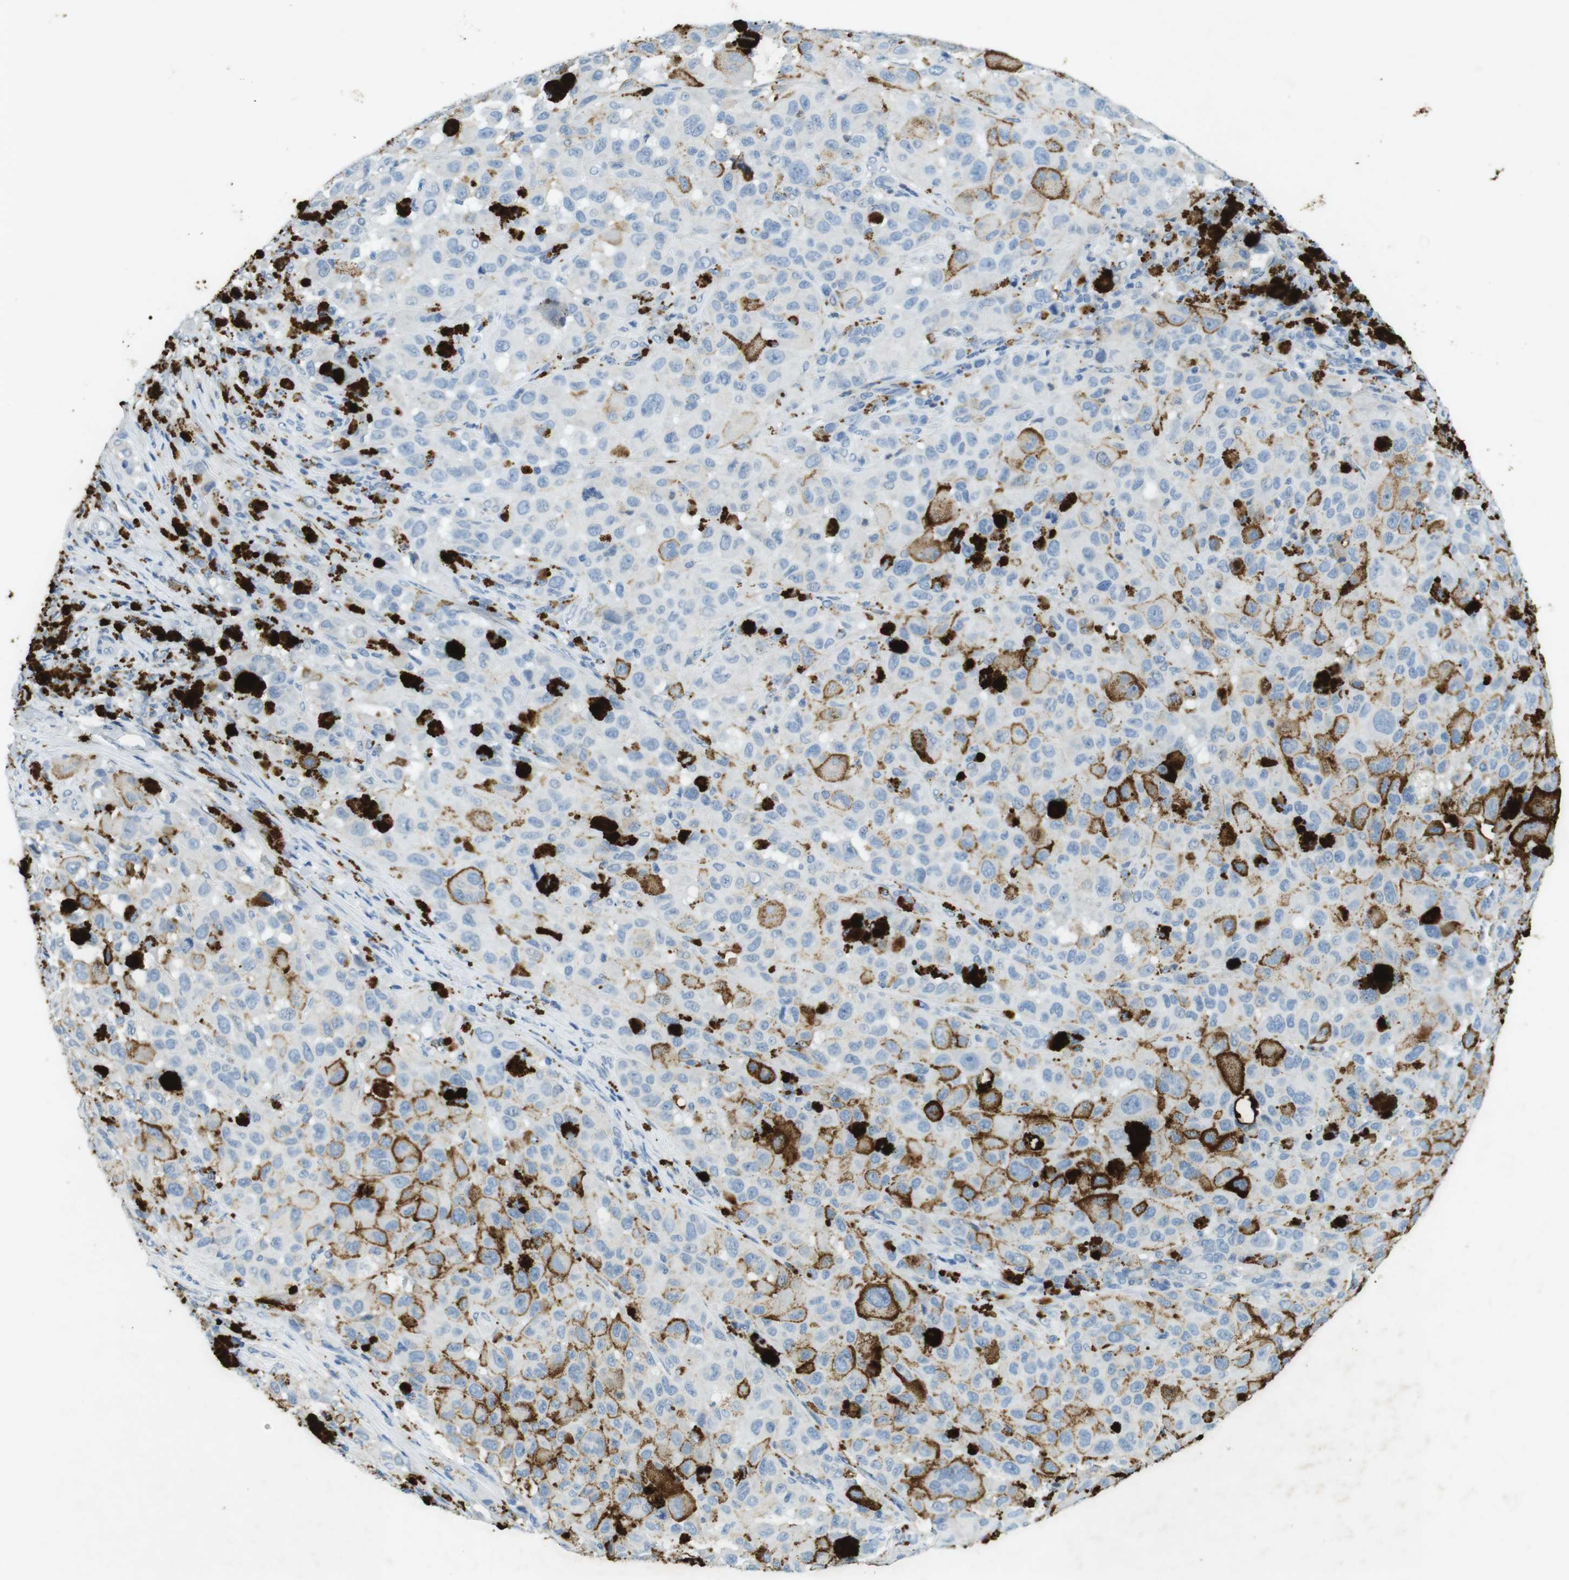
{"staining": {"intensity": "negative", "quantity": "none", "location": "none"}, "tissue": "melanoma", "cell_type": "Tumor cells", "image_type": "cancer", "snomed": [{"axis": "morphology", "description": "Malignant melanoma, NOS"}, {"axis": "topography", "description": "Skin"}], "caption": "This is a photomicrograph of immunohistochemistry staining of malignant melanoma, which shows no expression in tumor cells.", "gene": "CD320", "patient": {"sex": "male", "age": 96}}